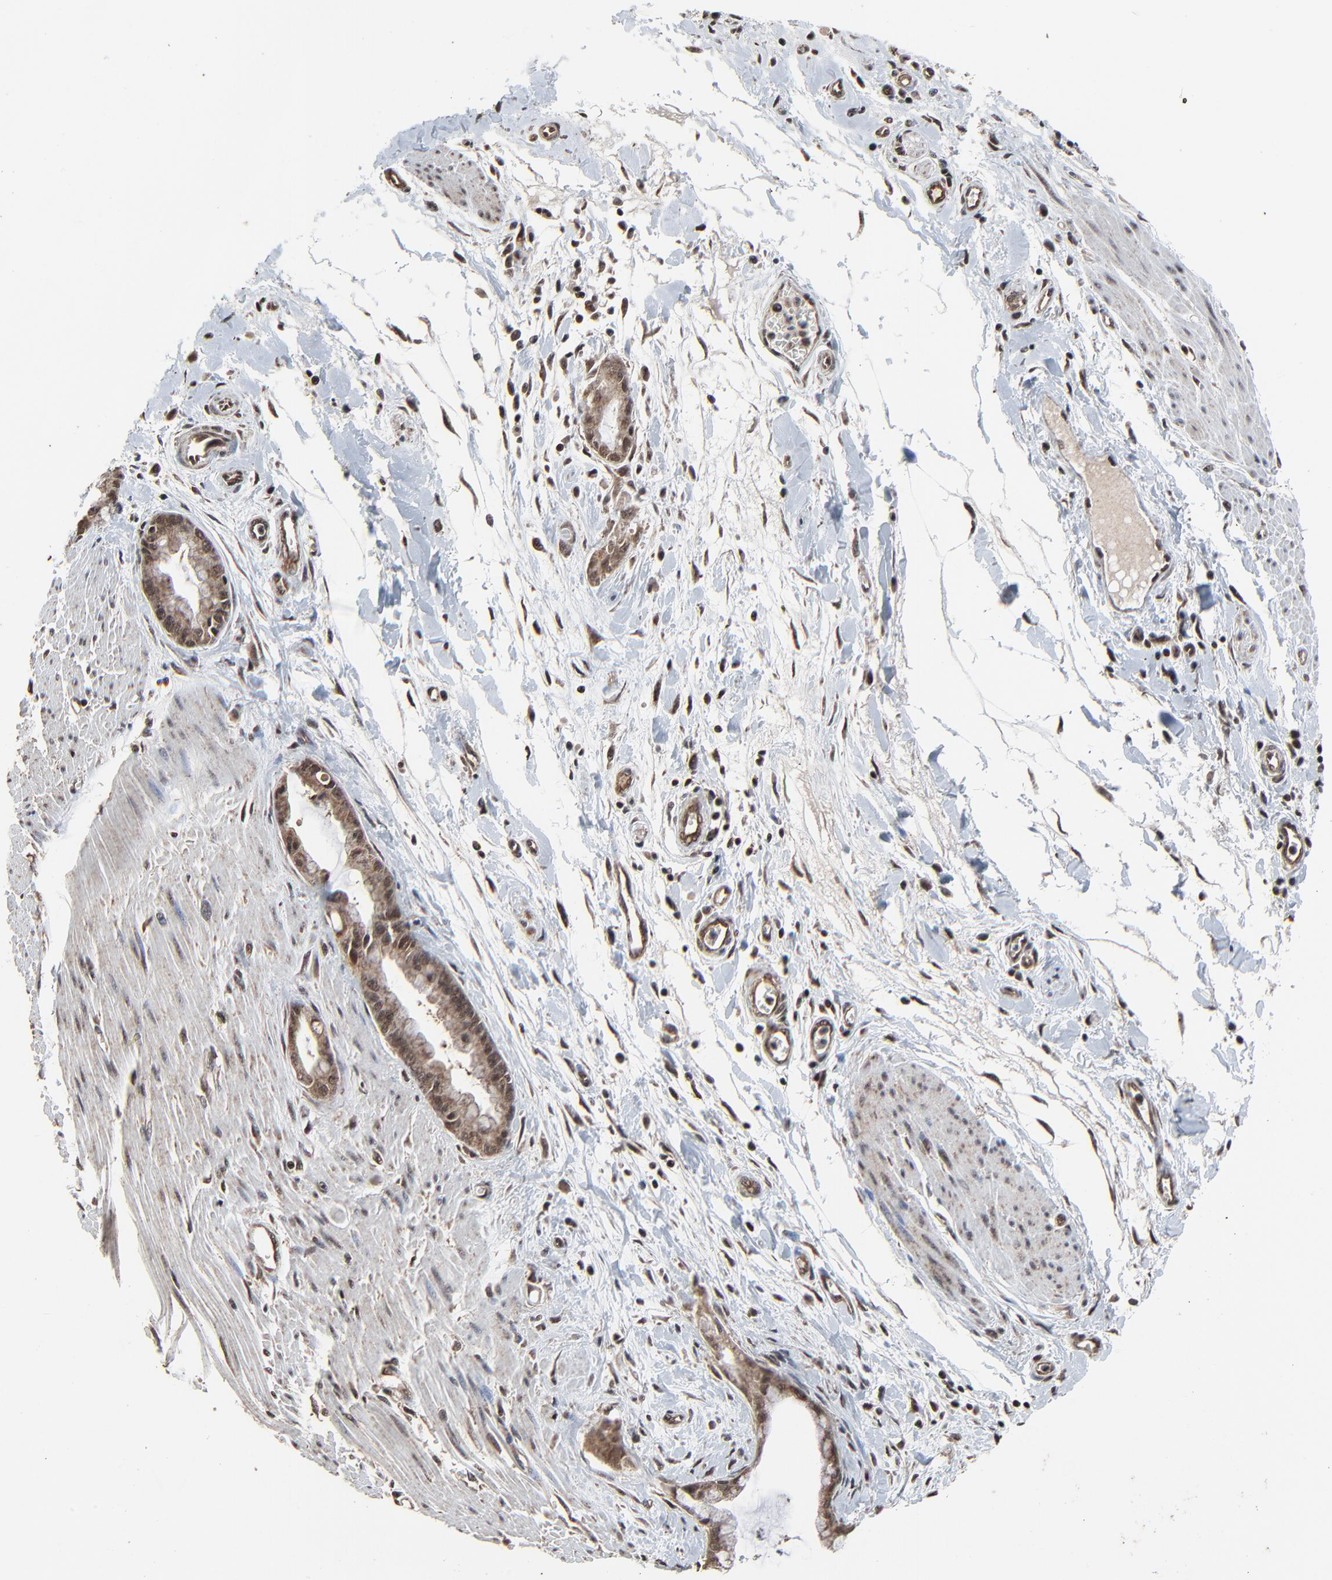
{"staining": {"intensity": "moderate", "quantity": ">75%", "location": "cytoplasmic/membranous,nuclear"}, "tissue": "pancreatic cancer", "cell_type": "Tumor cells", "image_type": "cancer", "snomed": [{"axis": "morphology", "description": "Adenocarcinoma, NOS"}, {"axis": "topography", "description": "Pancreas"}], "caption": "This is a histology image of immunohistochemistry staining of pancreatic cancer, which shows moderate positivity in the cytoplasmic/membranous and nuclear of tumor cells.", "gene": "RHOJ", "patient": {"sex": "male", "age": 59}}